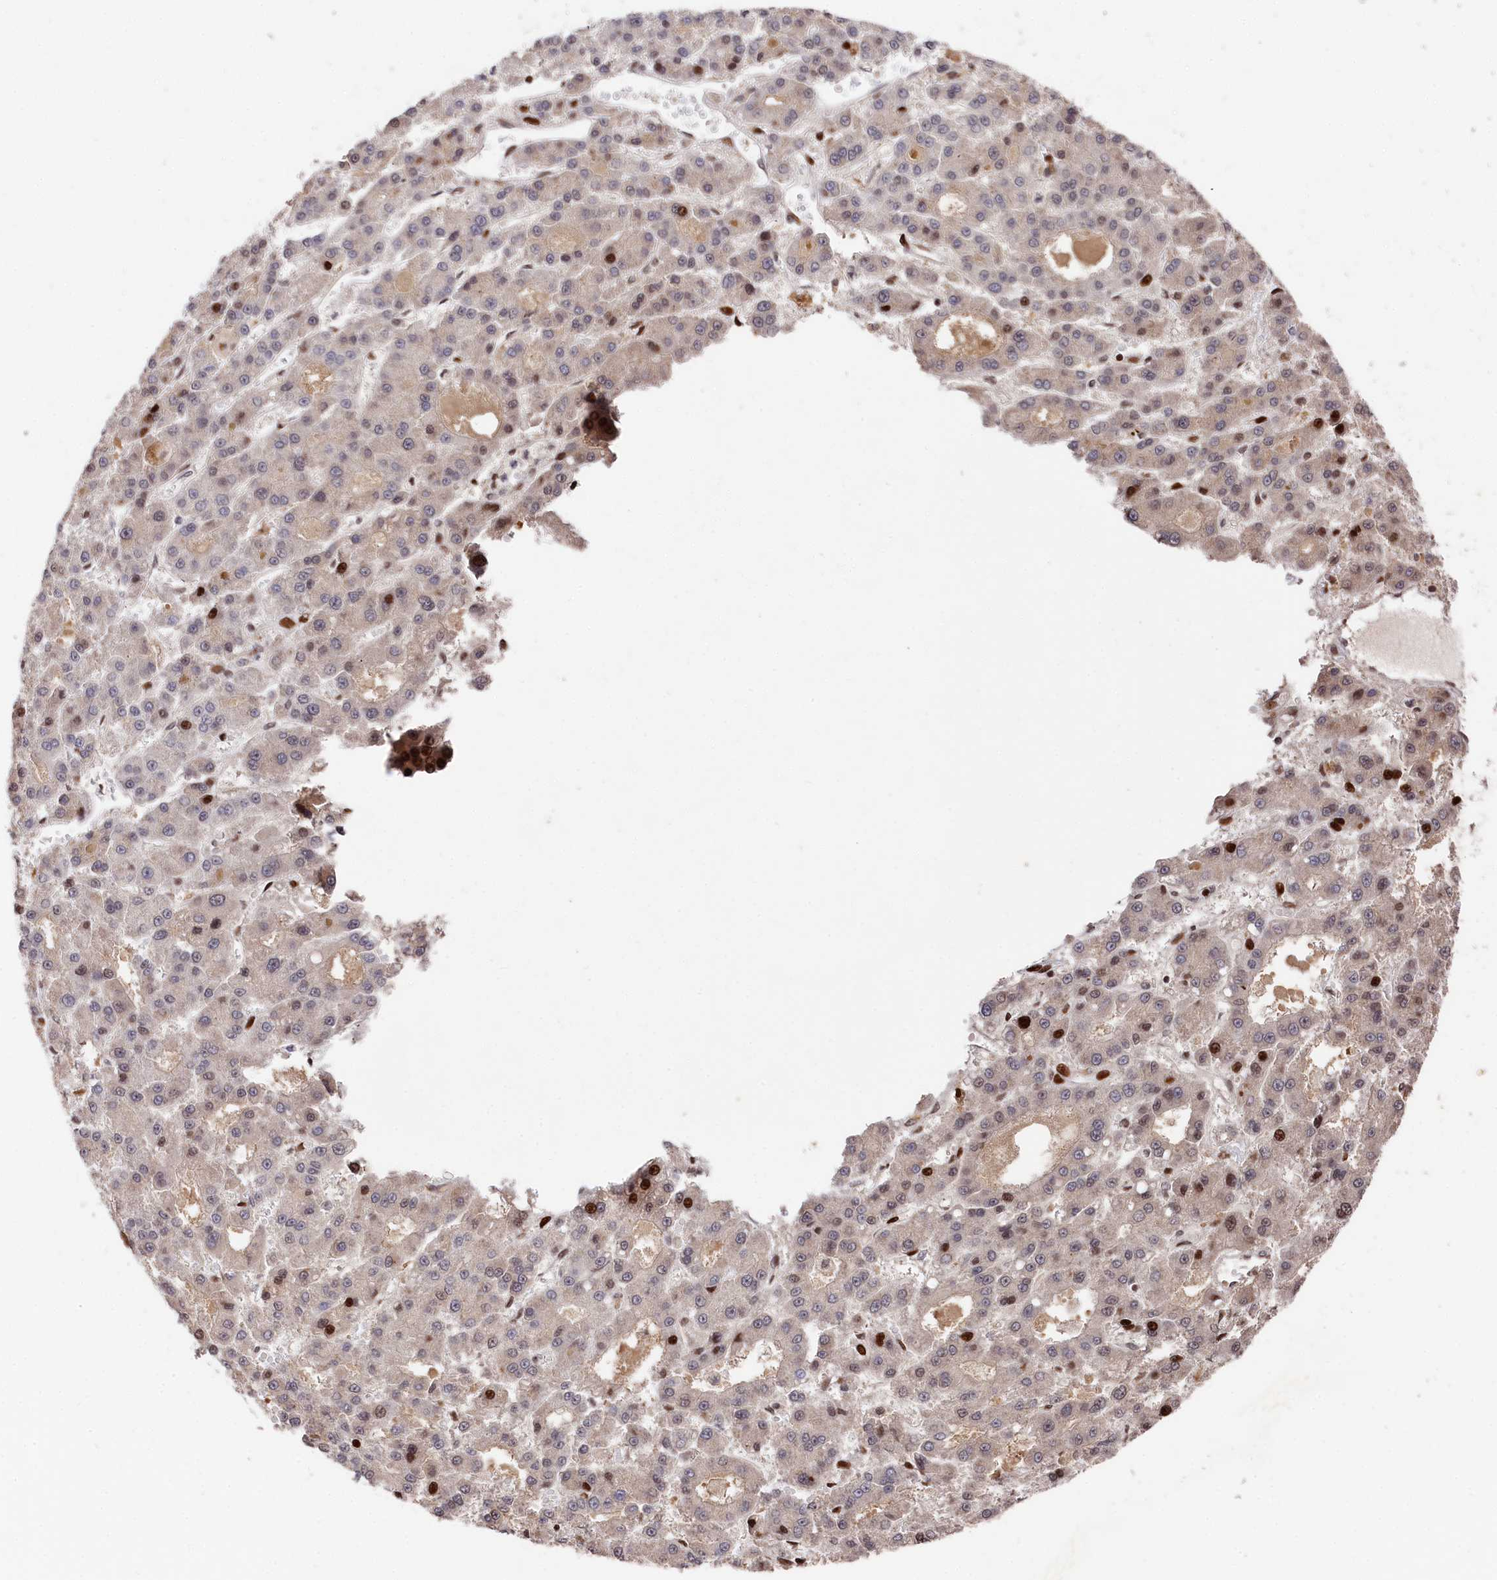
{"staining": {"intensity": "weak", "quantity": "<25%", "location": "cytoplasmic/membranous"}, "tissue": "liver cancer", "cell_type": "Tumor cells", "image_type": "cancer", "snomed": [{"axis": "morphology", "description": "Carcinoma, Hepatocellular, NOS"}, {"axis": "topography", "description": "Liver"}], "caption": "High magnification brightfield microscopy of liver hepatocellular carcinoma stained with DAB (3,3'-diaminobenzidine) (brown) and counterstained with hematoxylin (blue): tumor cells show no significant positivity.", "gene": "MCF2L2", "patient": {"sex": "male", "age": 70}}